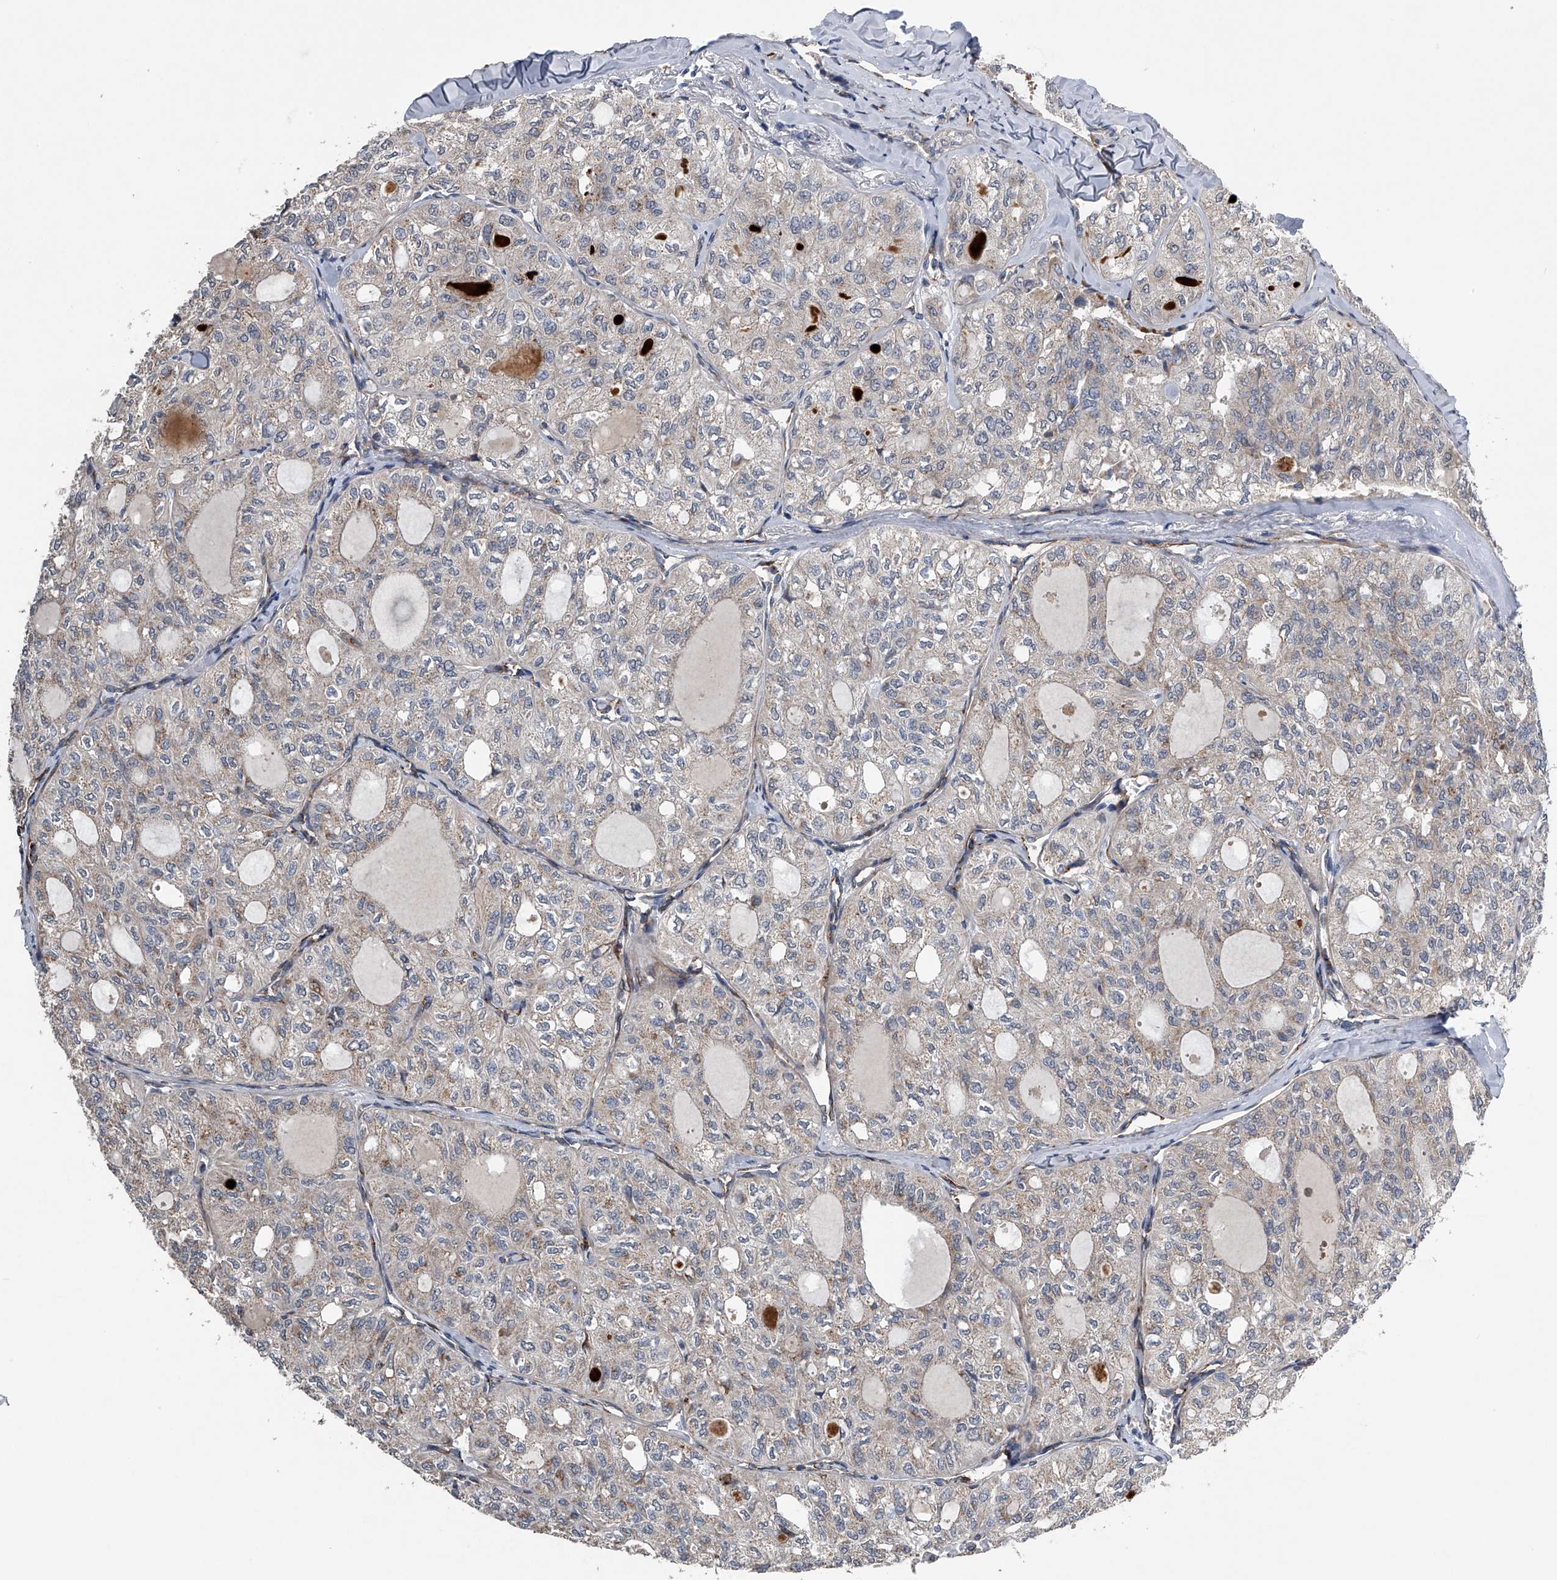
{"staining": {"intensity": "weak", "quantity": "<25%", "location": "cytoplasmic/membranous"}, "tissue": "thyroid cancer", "cell_type": "Tumor cells", "image_type": "cancer", "snomed": [{"axis": "morphology", "description": "Follicular adenoma carcinoma, NOS"}, {"axis": "topography", "description": "Thyroid gland"}], "caption": "Tumor cells are negative for brown protein staining in follicular adenoma carcinoma (thyroid).", "gene": "LYRM4", "patient": {"sex": "male", "age": 75}}